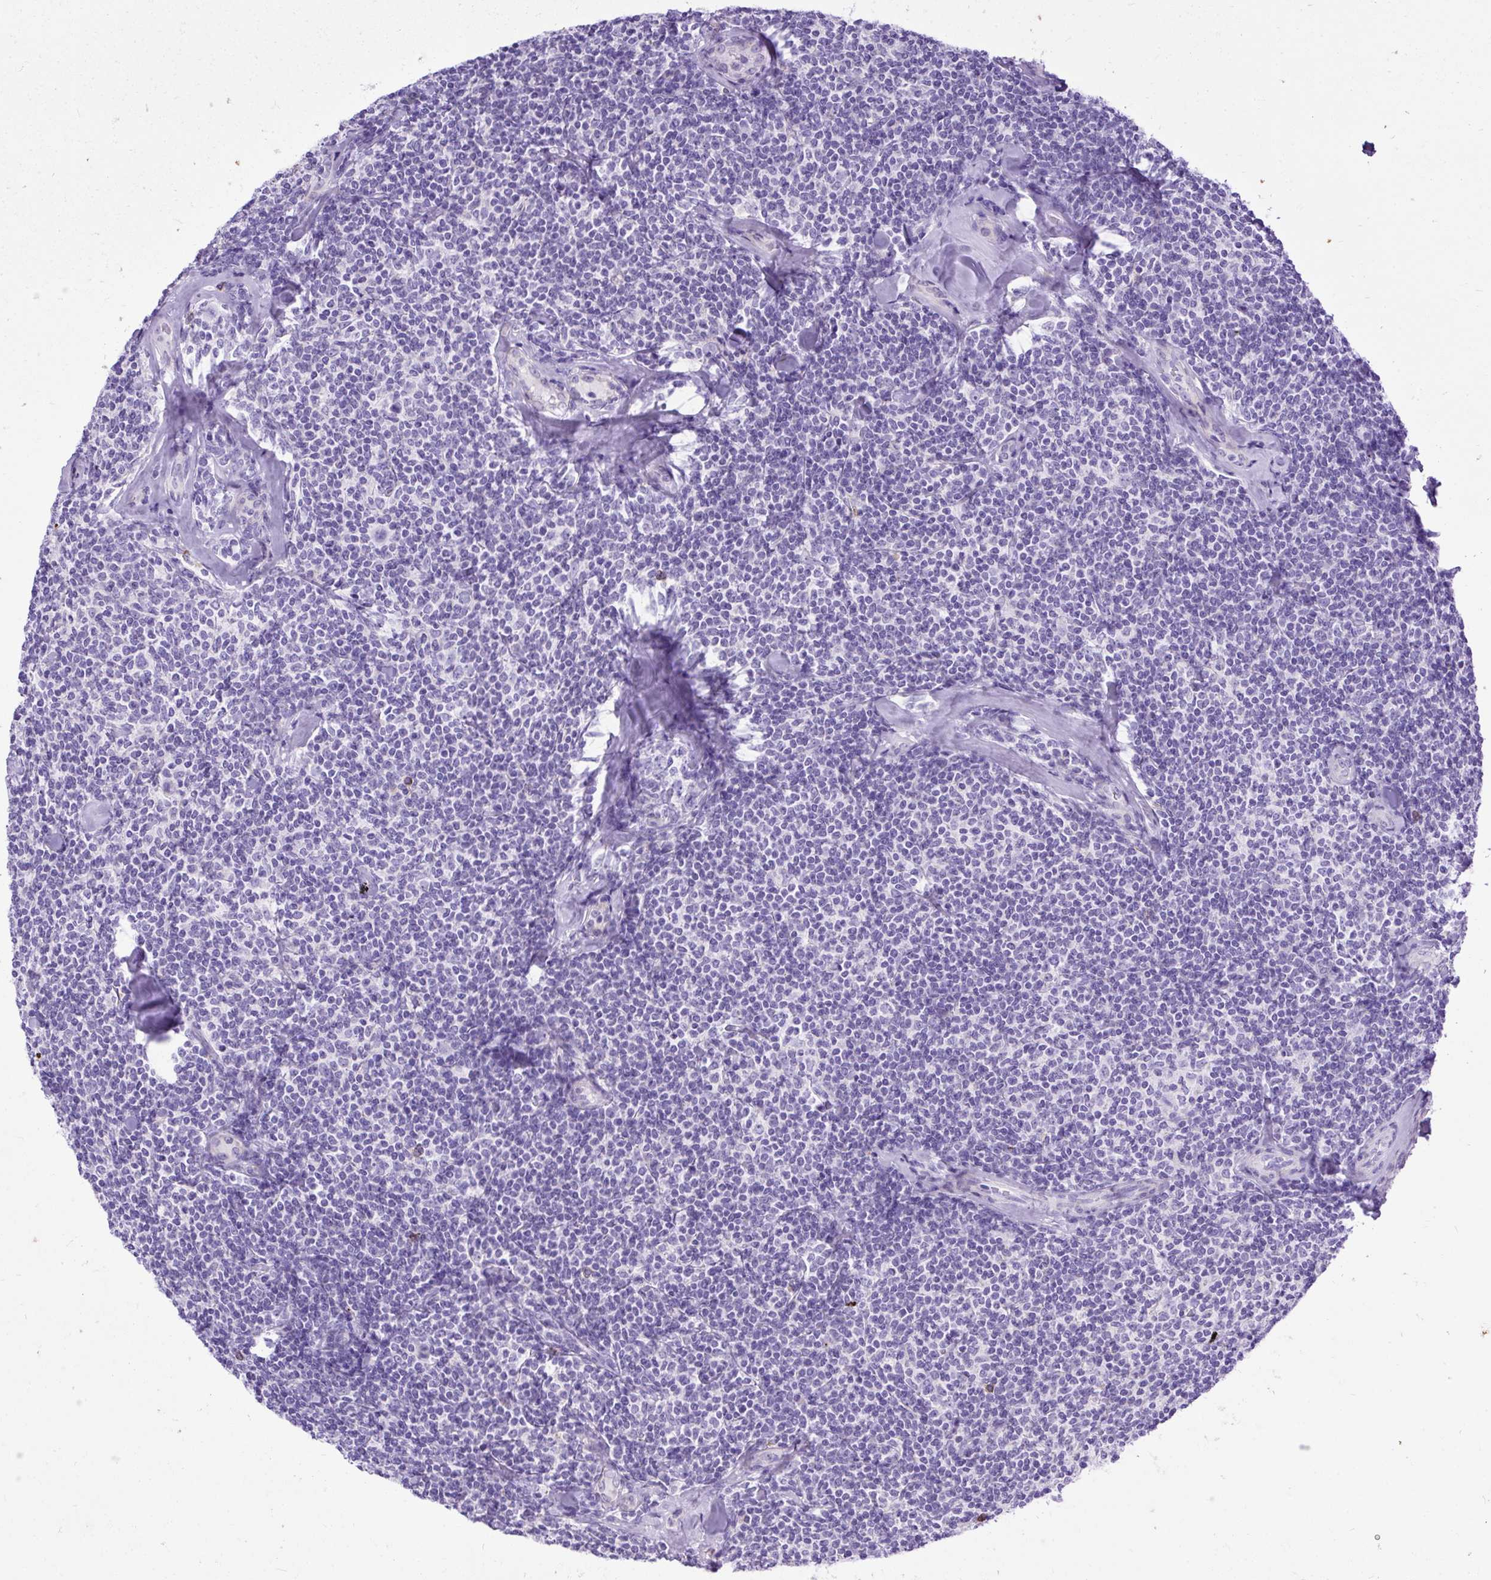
{"staining": {"intensity": "negative", "quantity": "none", "location": "none"}, "tissue": "lymphoma", "cell_type": "Tumor cells", "image_type": "cancer", "snomed": [{"axis": "morphology", "description": "Malignant lymphoma, non-Hodgkin's type, Low grade"}, {"axis": "topography", "description": "Lymph node"}], "caption": "Immunohistochemical staining of lymphoma displays no significant positivity in tumor cells.", "gene": "ZNF256", "patient": {"sex": "female", "age": 56}}